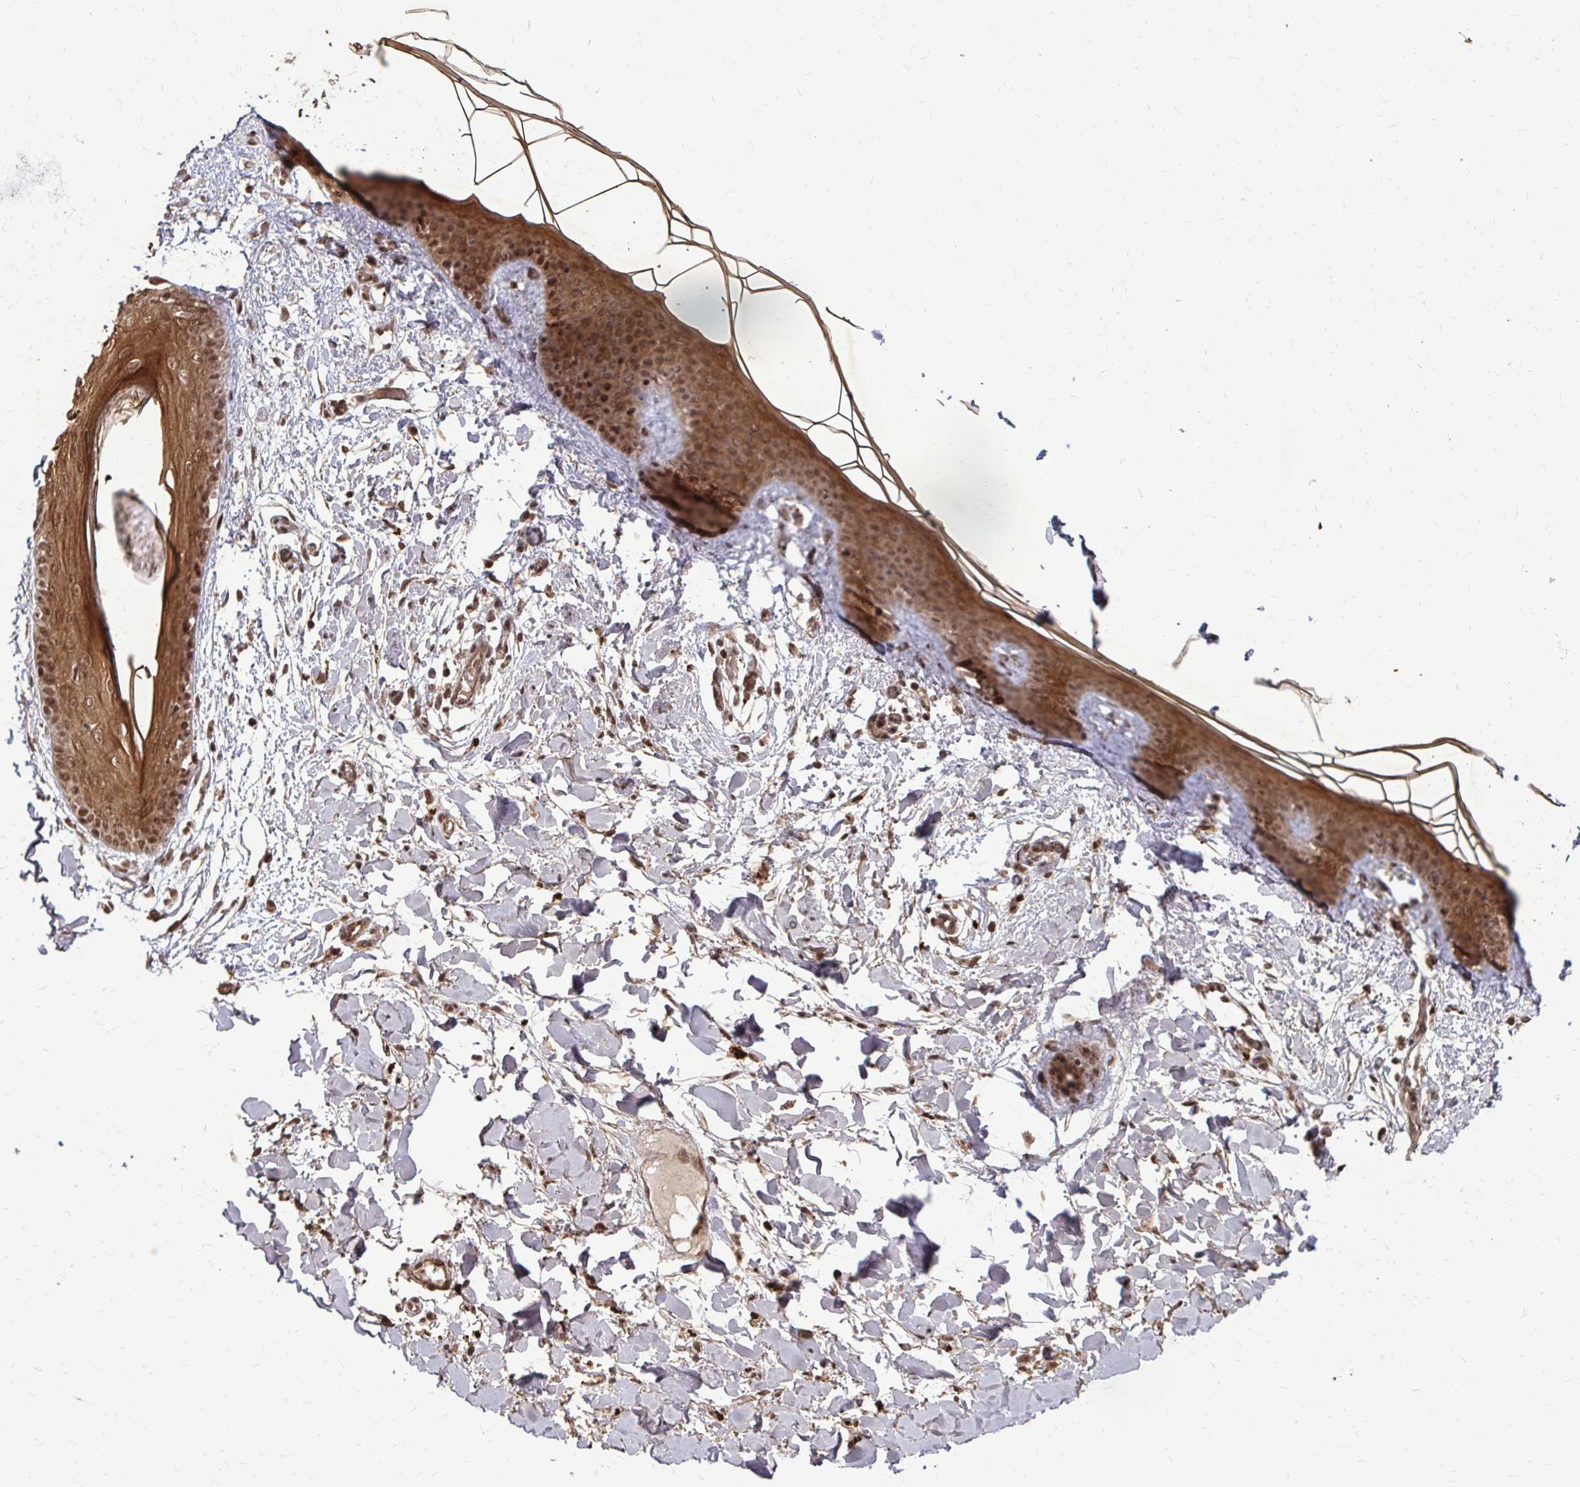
{"staining": {"intensity": "moderate", "quantity": ">75%", "location": "cytoplasmic/membranous,nuclear"}, "tissue": "skin", "cell_type": "Fibroblasts", "image_type": "normal", "snomed": [{"axis": "morphology", "description": "Normal tissue, NOS"}, {"axis": "topography", "description": "Skin"}], "caption": "Protein expression by immunohistochemistry (IHC) displays moderate cytoplasmic/membranous,nuclear staining in approximately >75% of fibroblasts in normal skin.", "gene": "SS18", "patient": {"sex": "female", "age": 34}}